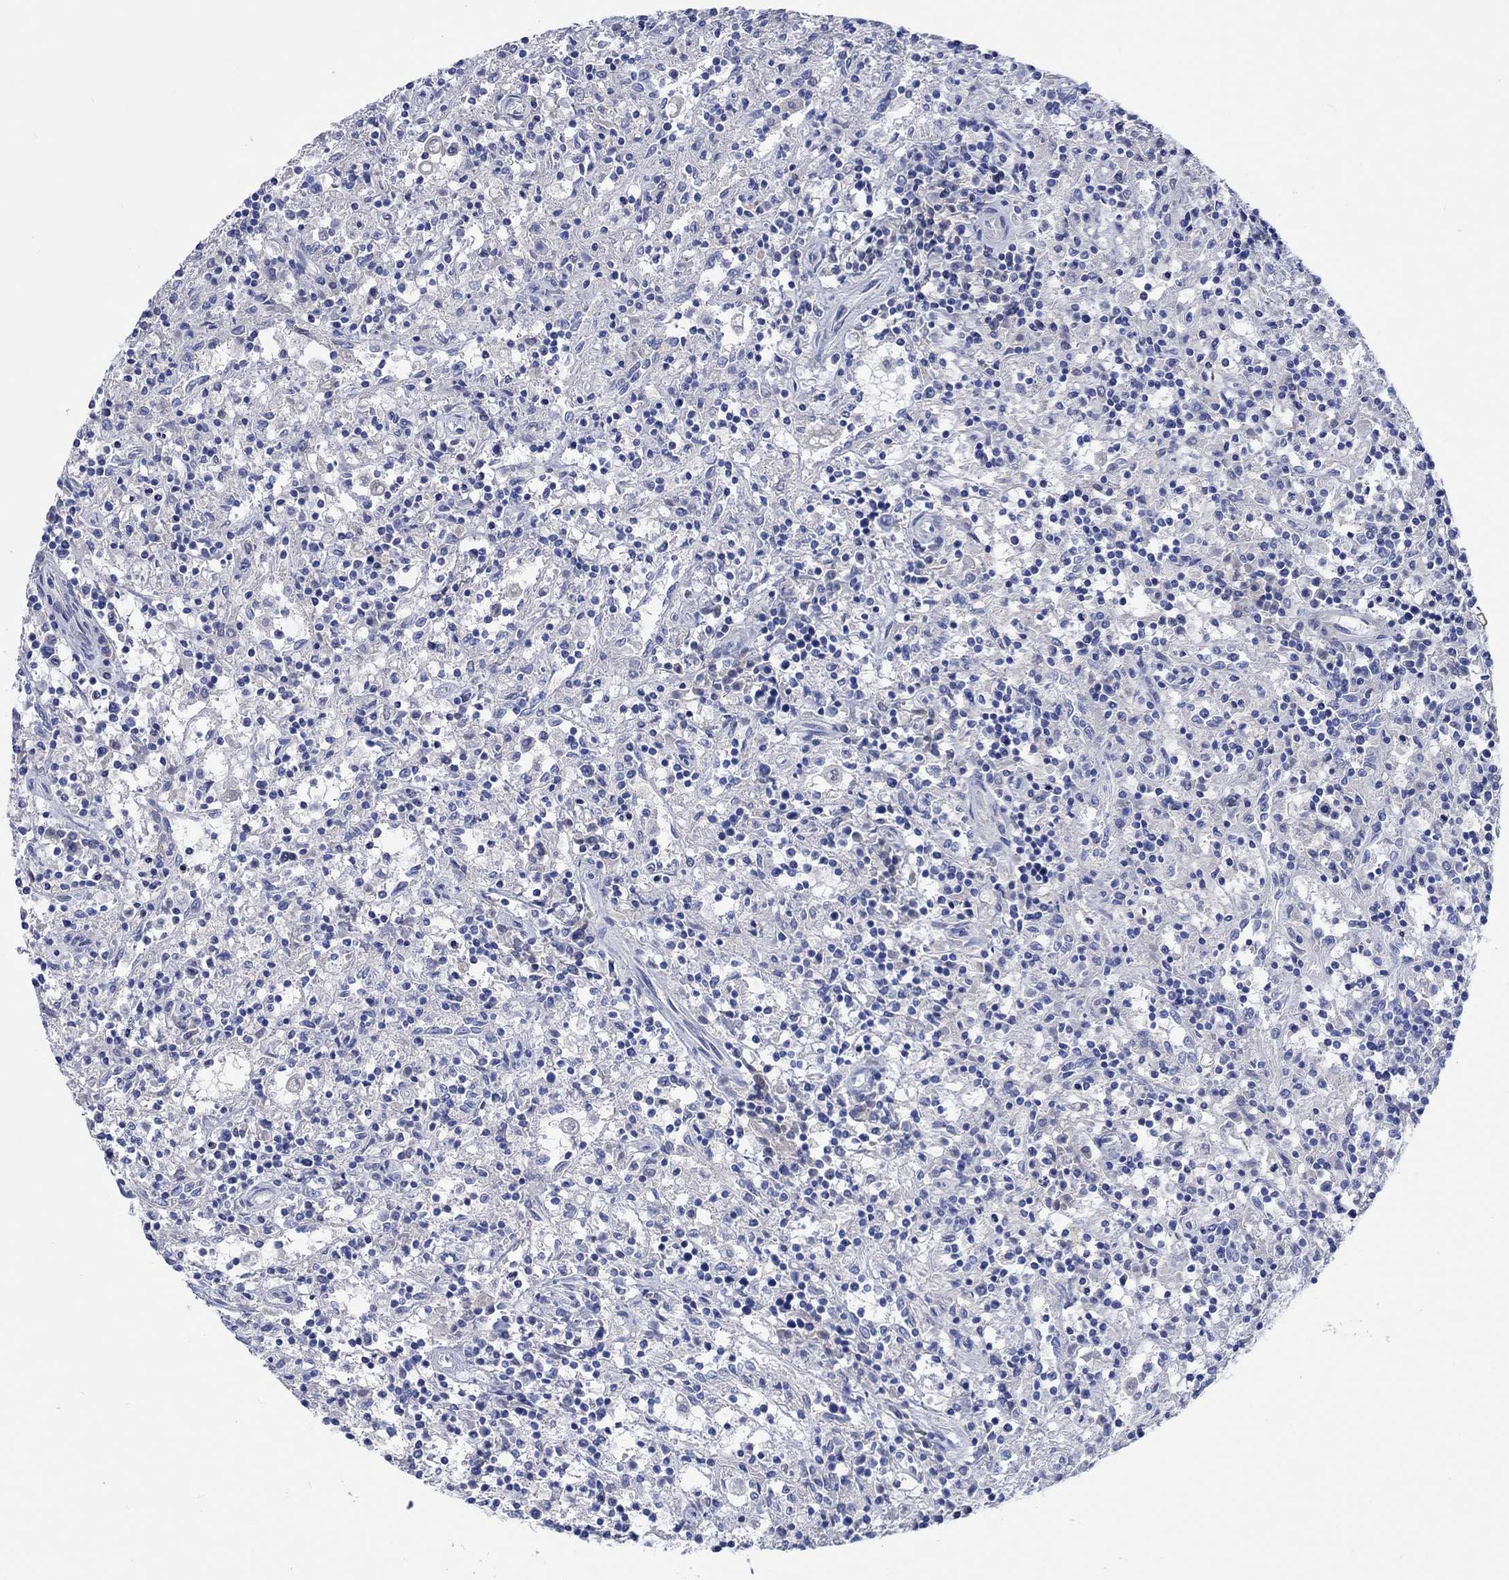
{"staining": {"intensity": "negative", "quantity": "none", "location": "none"}, "tissue": "lymphoma", "cell_type": "Tumor cells", "image_type": "cancer", "snomed": [{"axis": "morphology", "description": "Malignant lymphoma, non-Hodgkin's type, Low grade"}, {"axis": "topography", "description": "Spleen"}], "caption": "This is an immunohistochemistry (IHC) histopathology image of human lymphoma. There is no staining in tumor cells.", "gene": "SHISA4", "patient": {"sex": "male", "age": 62}}